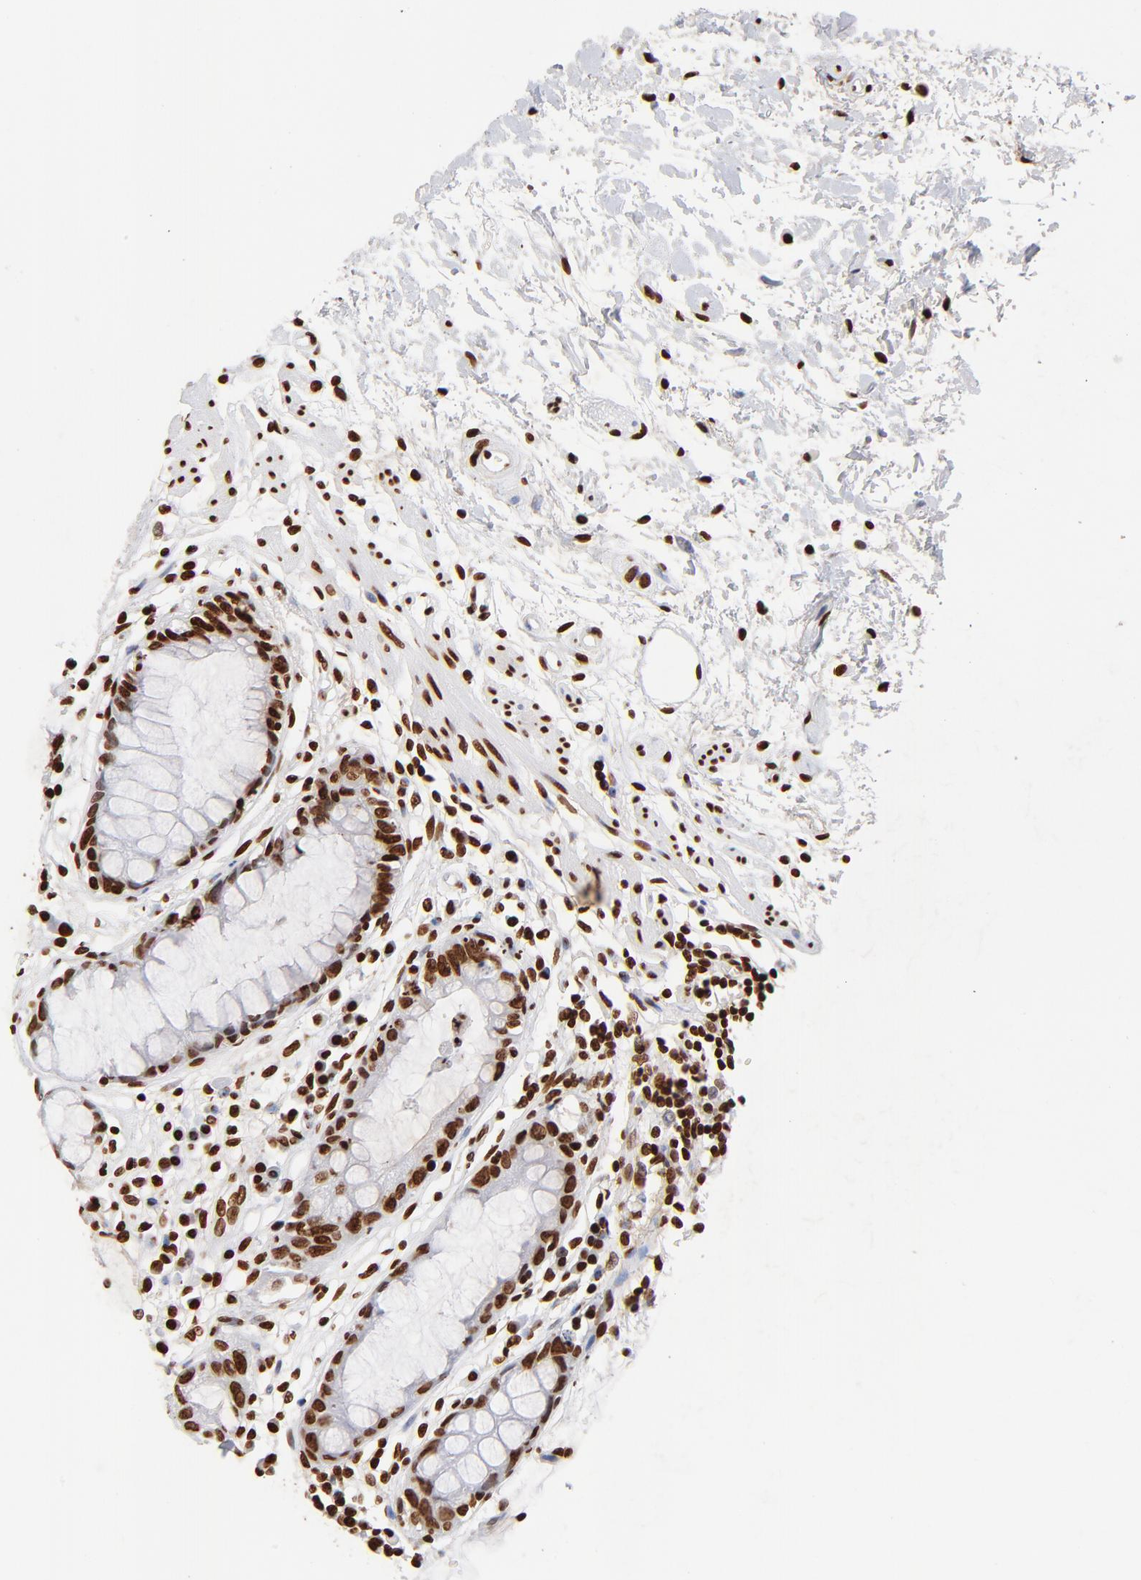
{"staining": {"intensity": "strong", "quantity": ">75%", "location": "nuclear"}, "tissue": "rectum", "cell_type": "Glandular cells", "image_type": "normal", "snomed": [{"axis": "morphology", "description": "Normal tissue, NOS"}, {"axis": "morphology", "description": "Adenocarcinoma, NOS"}, {"axis": "topography", "description": "Rectum"}], "caption": "Protein staining of benign rectum displays strong nuclear positivity in approximately >75% of glandular cells.", "gene": "FBH1", "patient": {"sex": "female", "age": 65}}